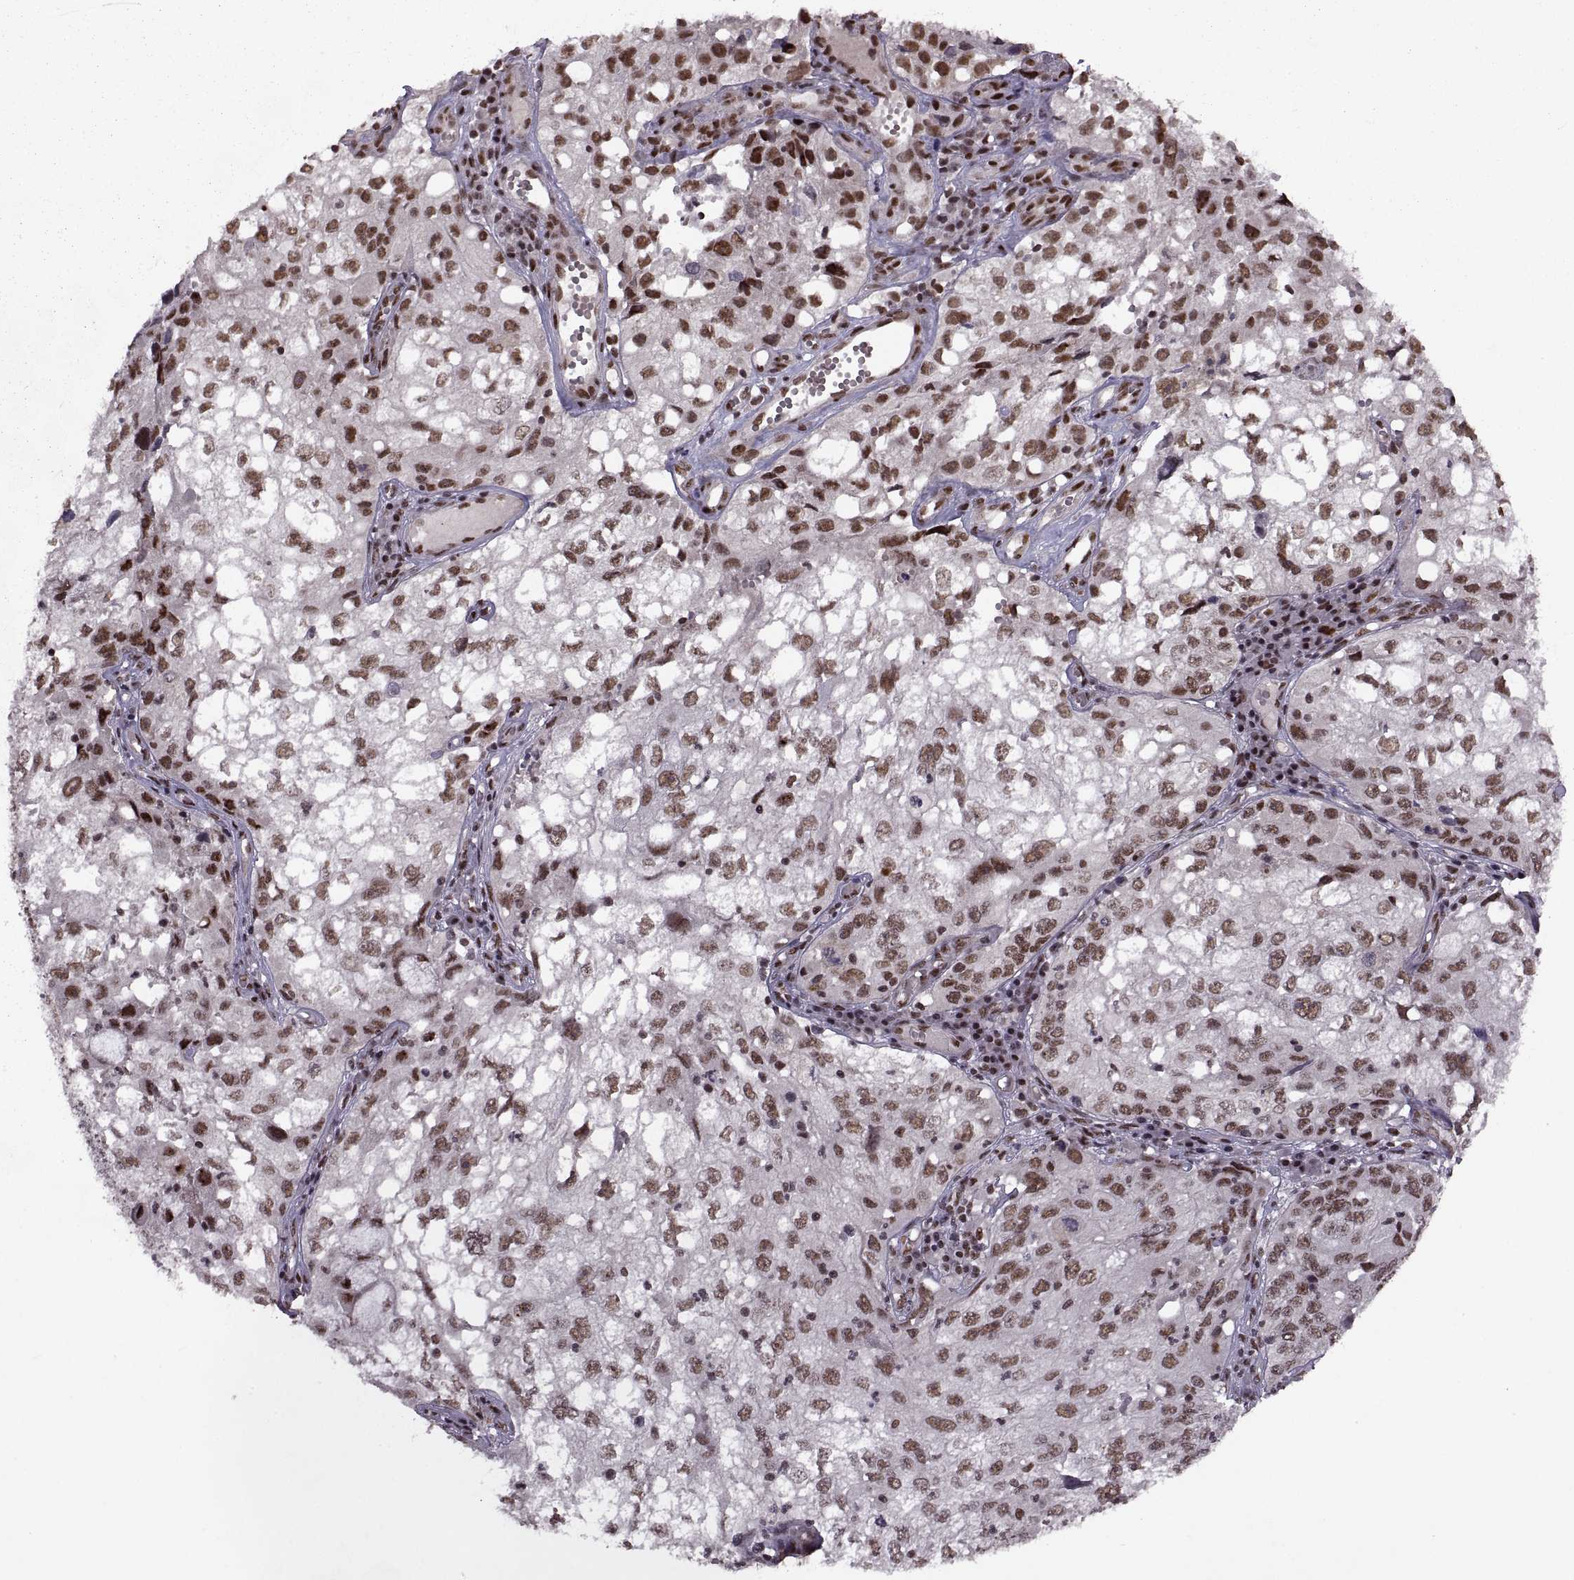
{"staining": {"intensity": "moderate", "quantity": ">75%", "location": "nuclear"}, "tissue": "cervical cancer", "cell_type": "Tumor cells", "image_type": "cancer", "snomed": [{"axis": "morphology", "description": "Squamous cell carcinoma, NOS"}, {"axis": "topography", "description": "Cervix"}], "caption": "Protein staining shows moderate nuclear positivity in about >75% of tumor cells in cervical cancer.", "gene": "MT1E", "patient": {"sex": "female", "age": 36}}